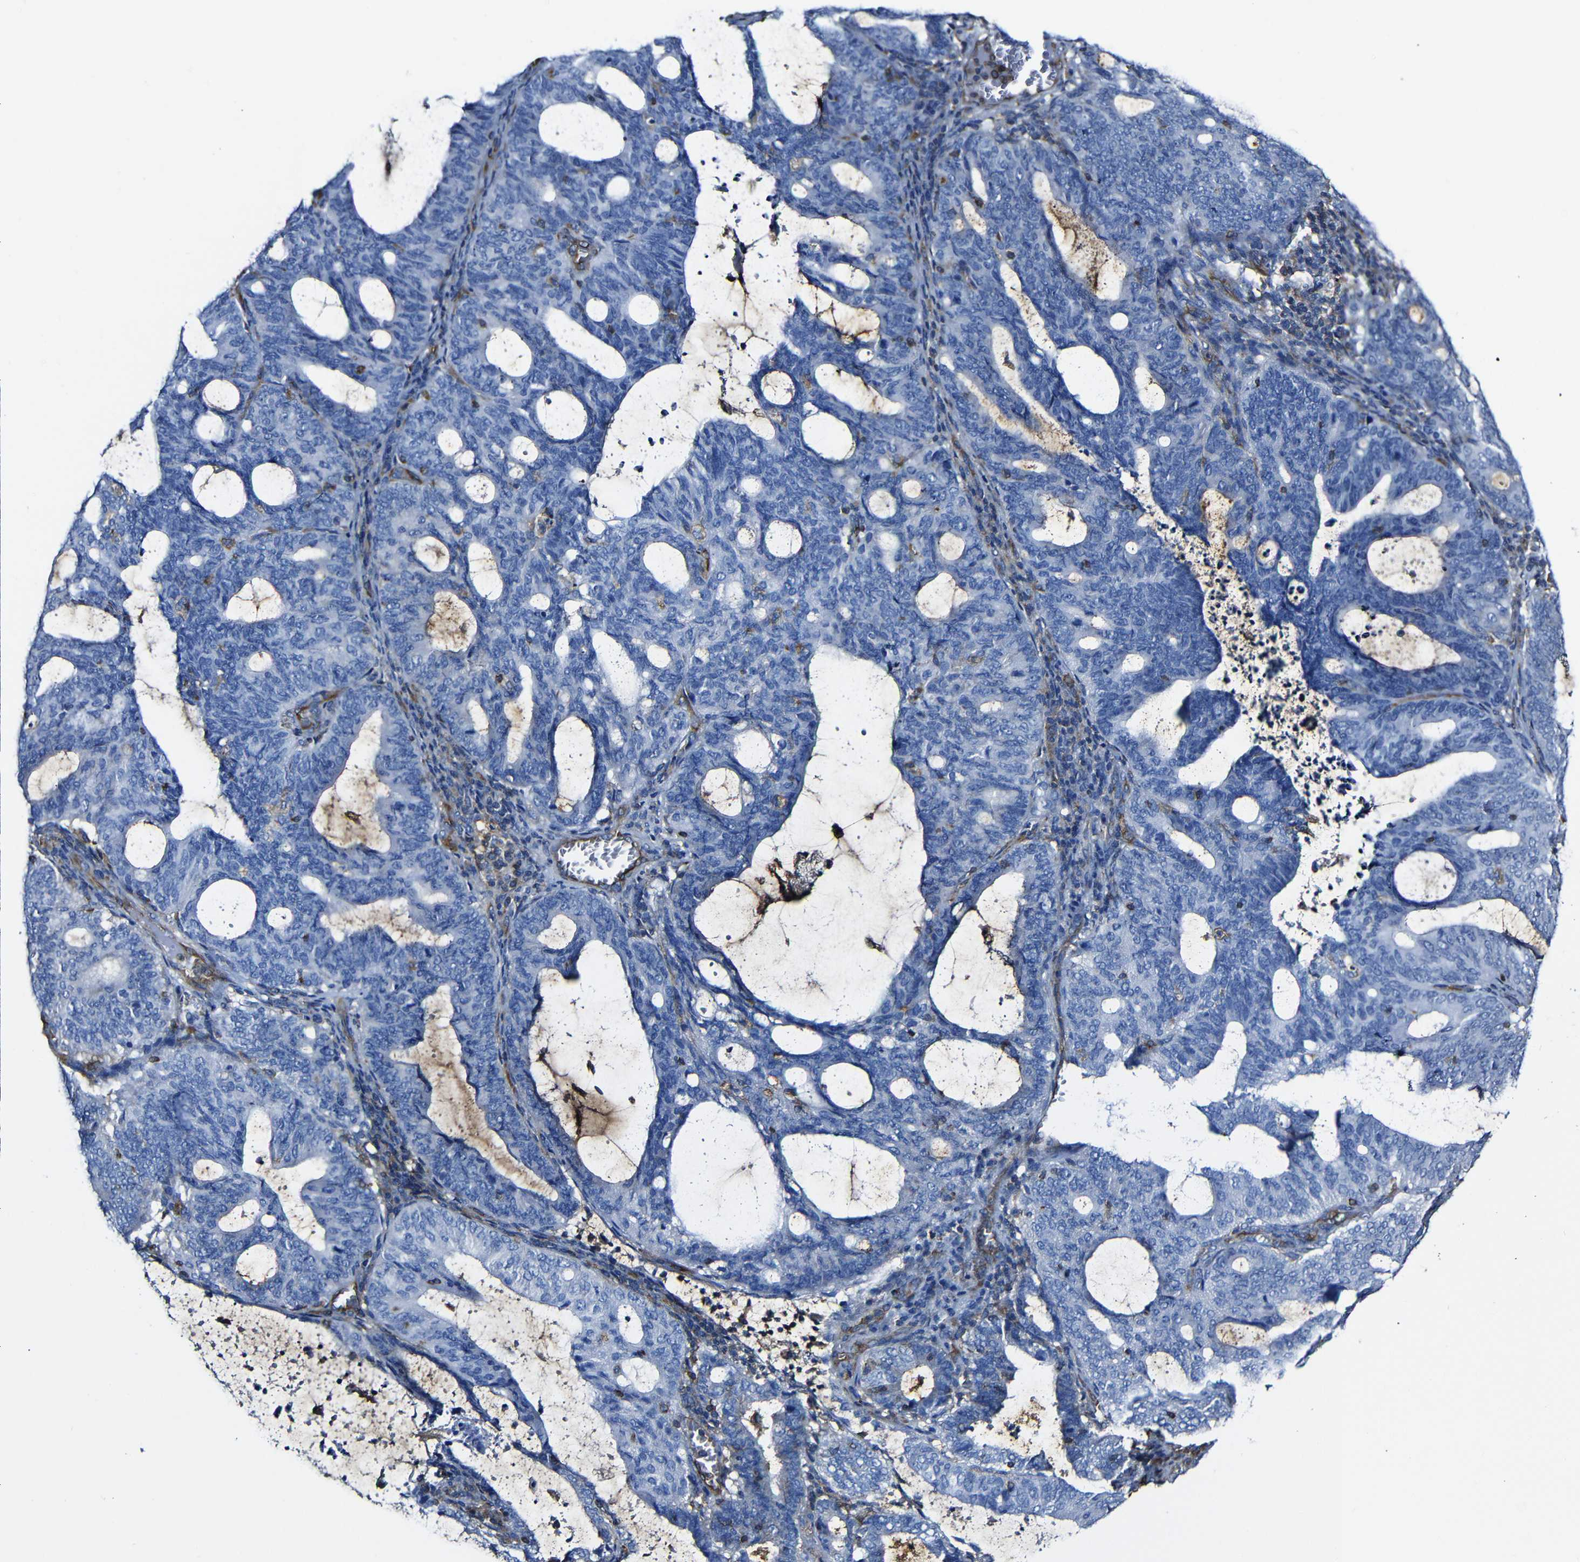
{"staining": {"intensity": "negative", "quantity": "none", "location": "none"}, "tissue": "endometrial cancer", "cell_type": "Tumor cells", "image_type": "cancer", "snomed": [{"axis": "morphology", "description": "Adenocarcinoma, NOS"}, {"axis": "topography", "description": "Uterus"}], "caption": "Endometrial adenocarcinoma stained for a protein using IHC demonstrates no expression tumor cells.", "gene": "MSN", "patient": {"sex": "female", "age": 83}}